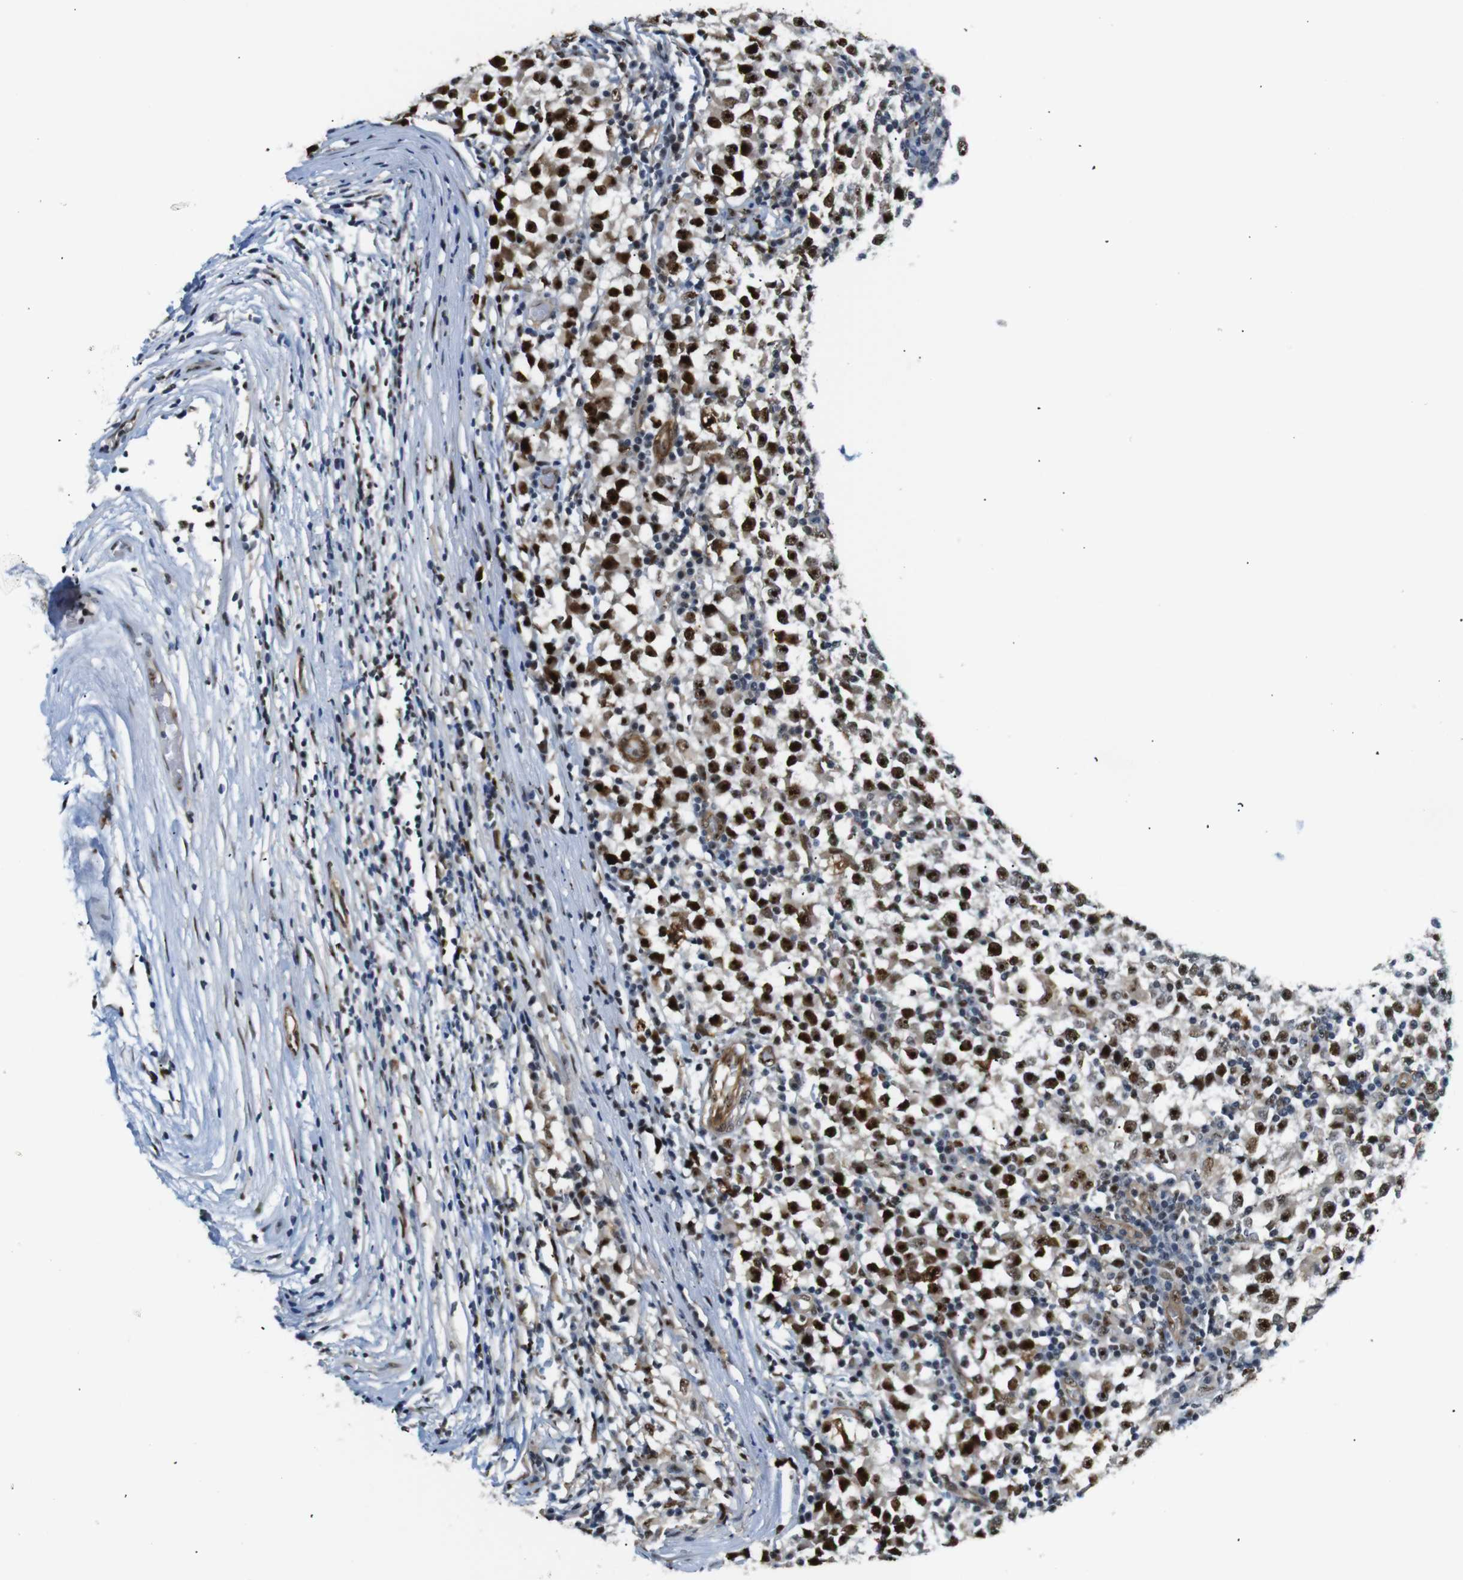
{"staining": {"intensity": "strong", "quantity": "25%-75%", "location": "nuclear"}, "tissue": "testis cancer", "cell_type": "Tumor cells", "image_type": "cancer", "snomed": [{"axis": "morphology", "description": "Seminoma, NOS"}, {"axis": "topography", "description": "Testis"}], "caption": "A micrograph of human seminoma (testis) stained for a protein reveals strong nuclear brown staining in tumor cells.", "gene": "PARN", "patient": {"sex": "male", "age": 65}}